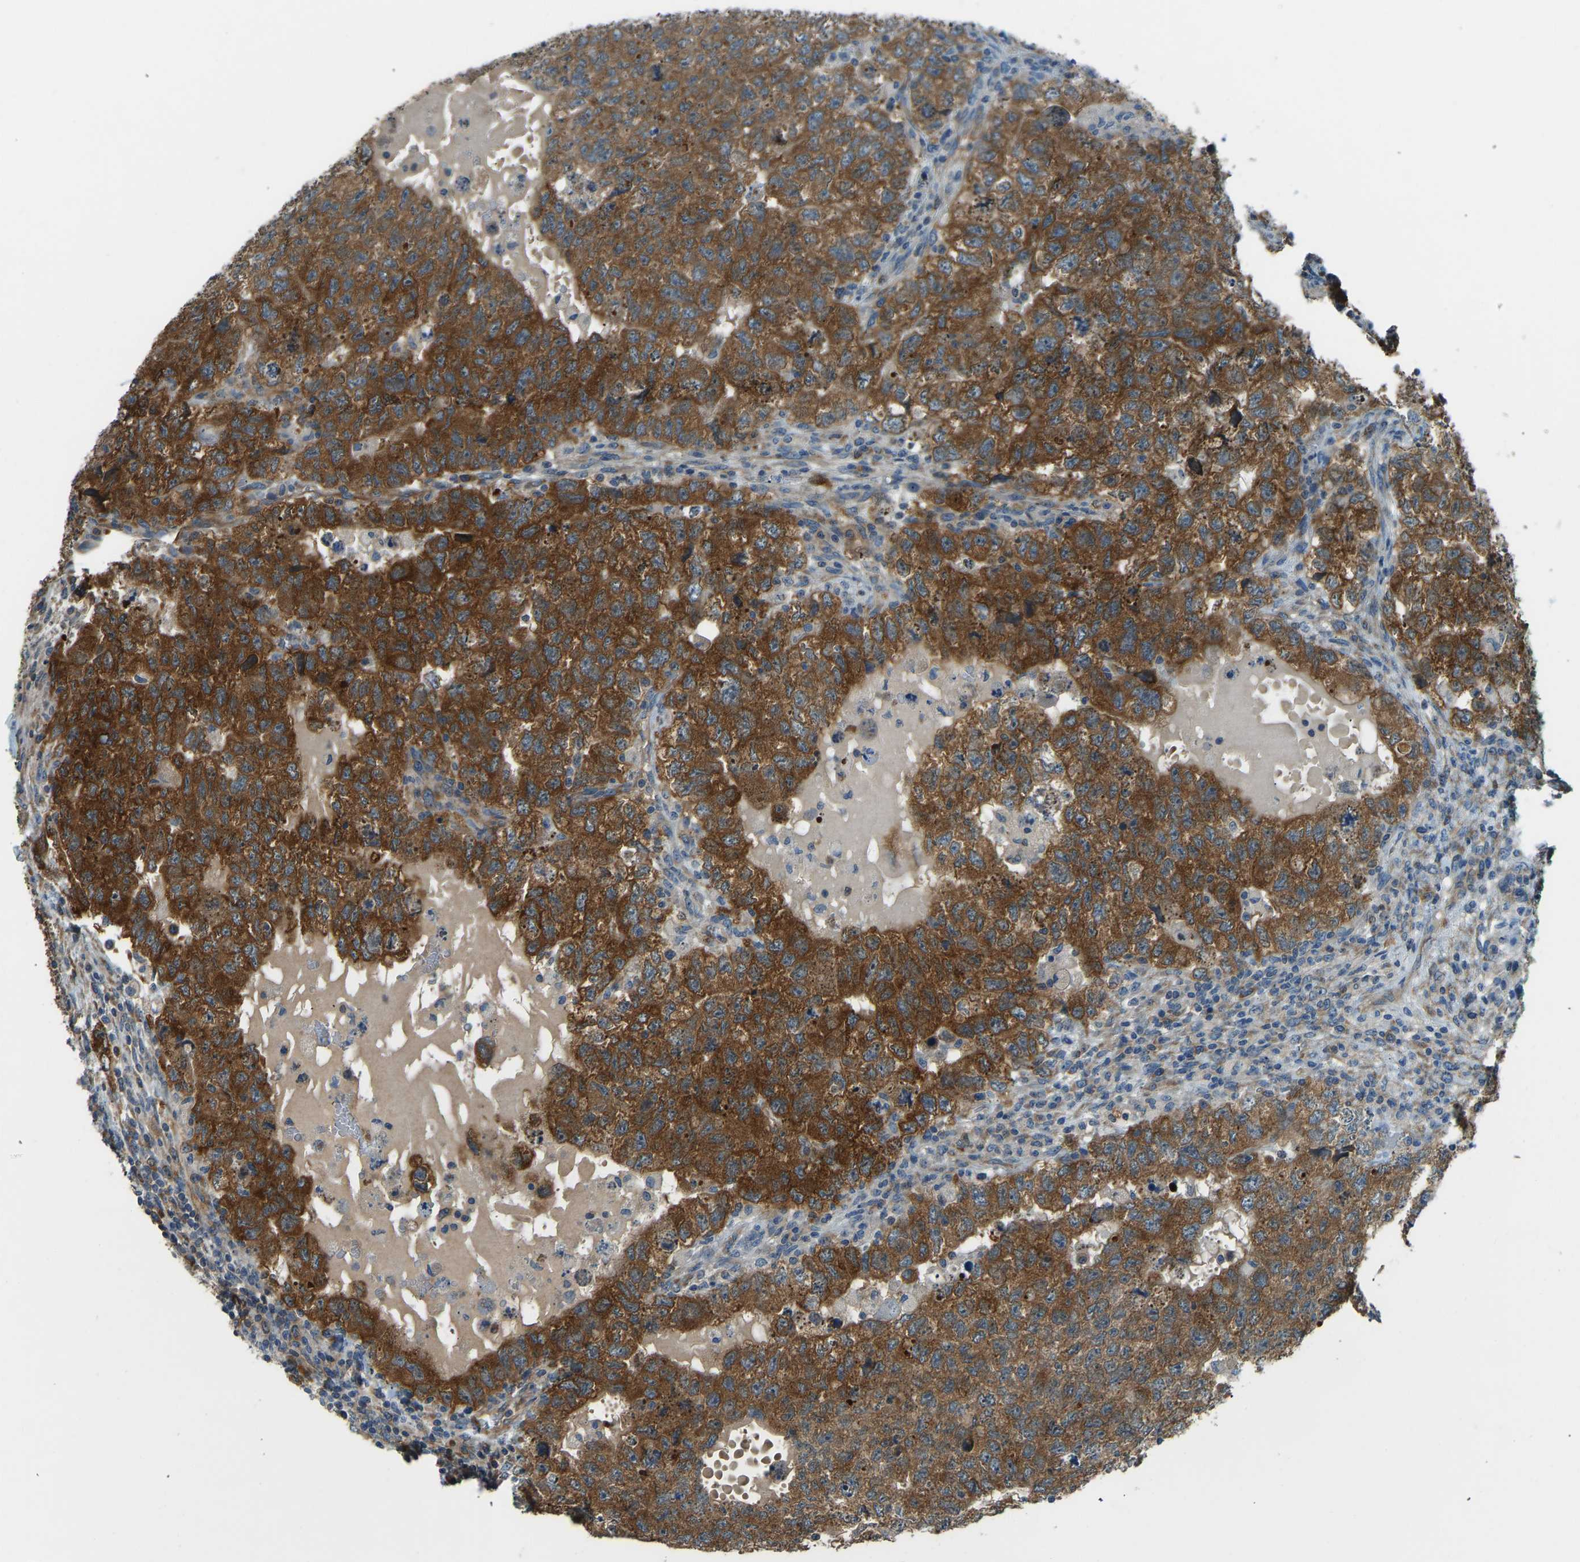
{"staining": {"intensity": "strong", "quantity": ">75%", "location": "cytoplasmic/membranous"}, "tissue": "testis cancer", "cell_type": "Tumor cells", "image_type": "cancer", "snomed": [{"axis": "morphology", "description": "Carcinoma, Embryonal, NOS"}, {"axis": "topography", "description": "Testis"}], "caption": "Protein staining by immunohistochemistry displays strong cytoplasmic/membranous staining in about >75% of tumor cells in testis cancer.", "gene": "STAU2", "patient": {"sex": "male", "age": 36}}